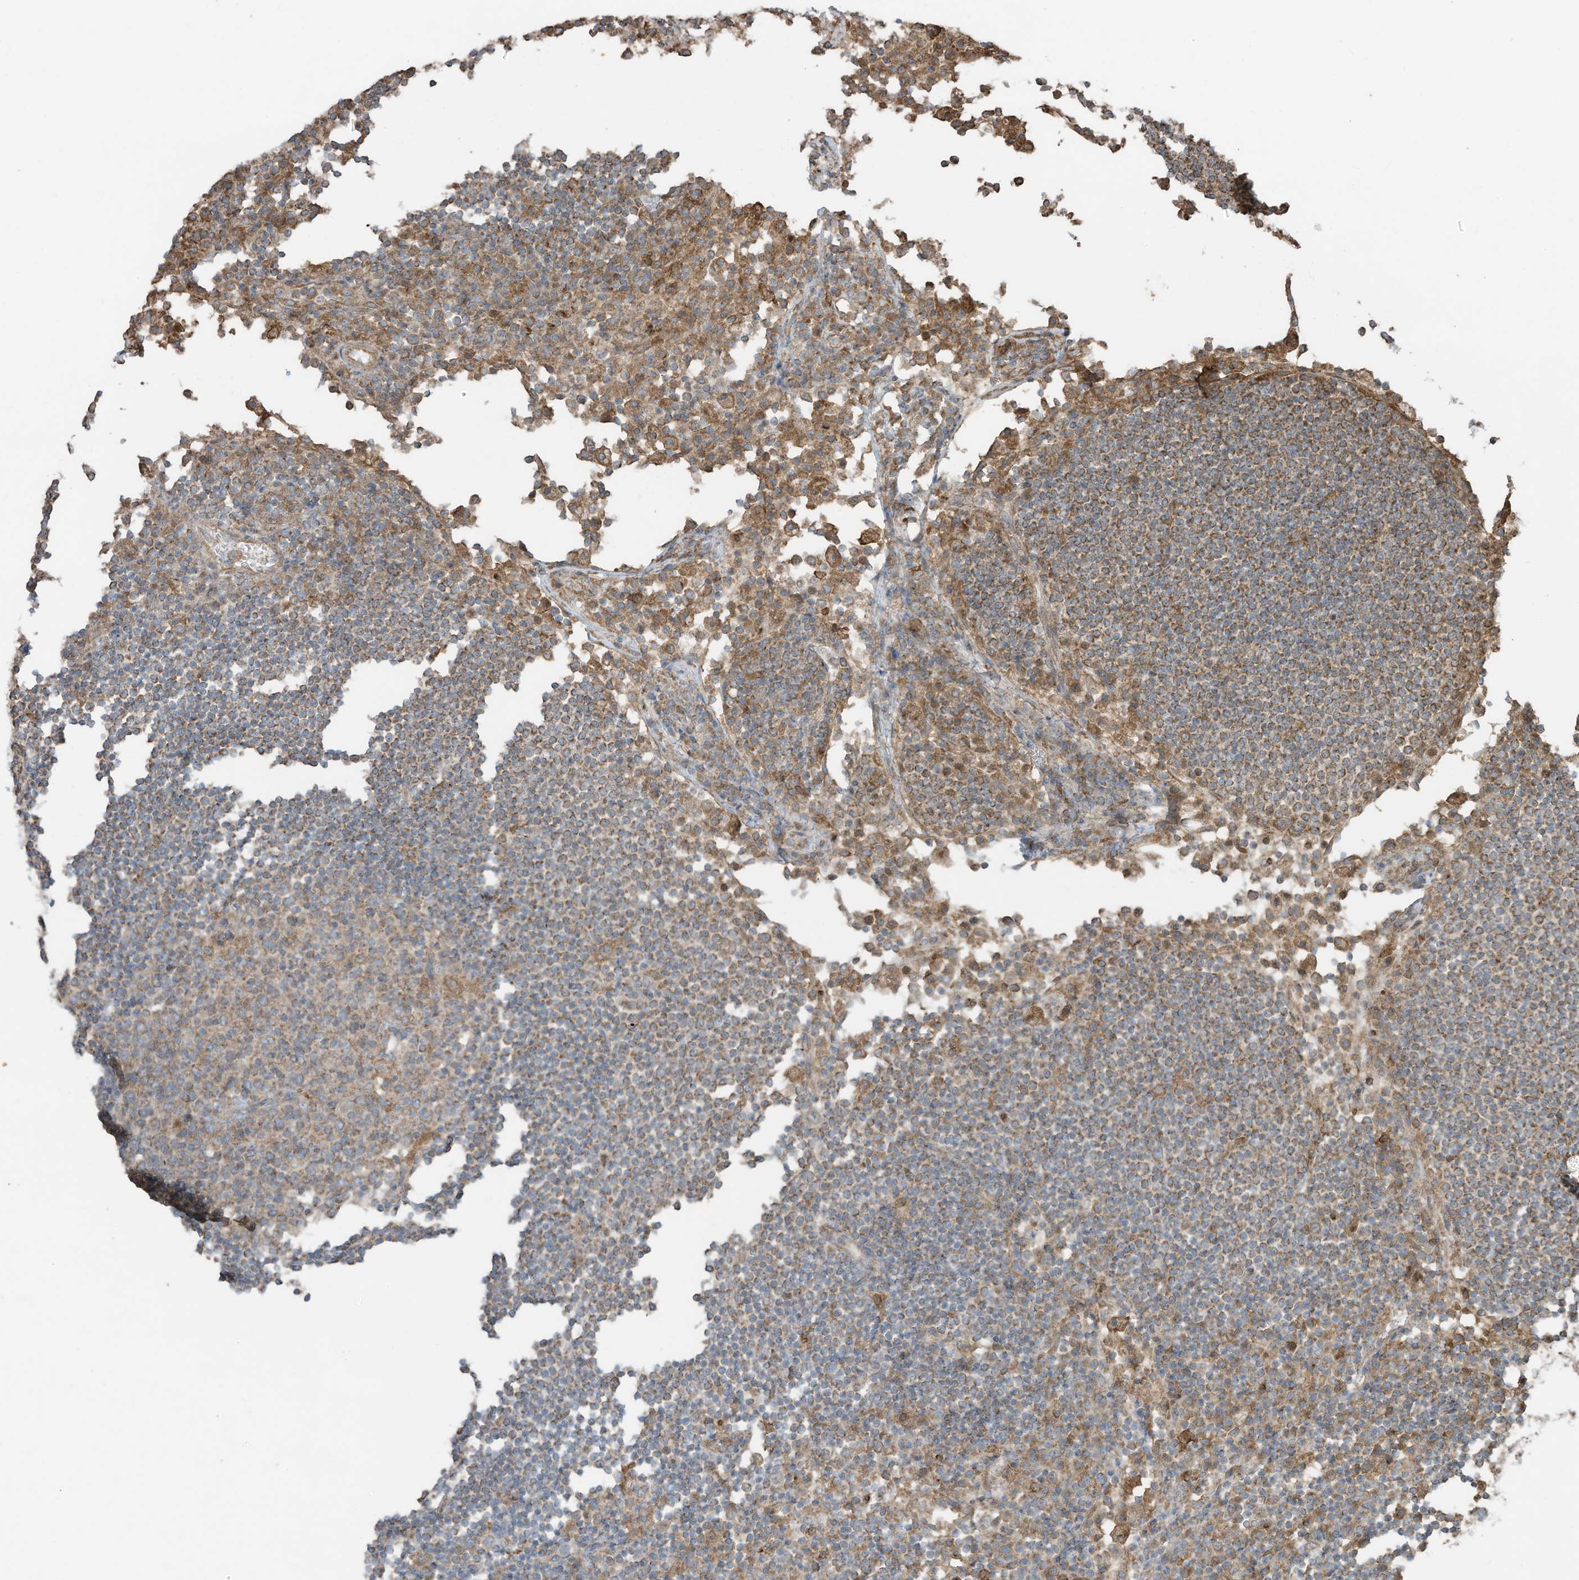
{"staining": {"intensity": "weak", "quantity": "25%-75%", "location": "cytoplasmic/membranous"}, "tissue": "lymph node", "cell_type": "Germinal center cells", "image_type": "normal", "snomed": [{"axis": "morphology", "description": "Normal tissue, NOS"}, {"axis": "topography", "description": "Lymph node"}], "caption": "DAB (3,3'-diaminobenzidine) immunohistochemical staining of unremarkable human lymph node shows weak cytoplasmic/membranous protein staining in about 25%-75% of germinal center cells.", "gene": "CGAS", "patient": {"sex": "female", "age": 53}}